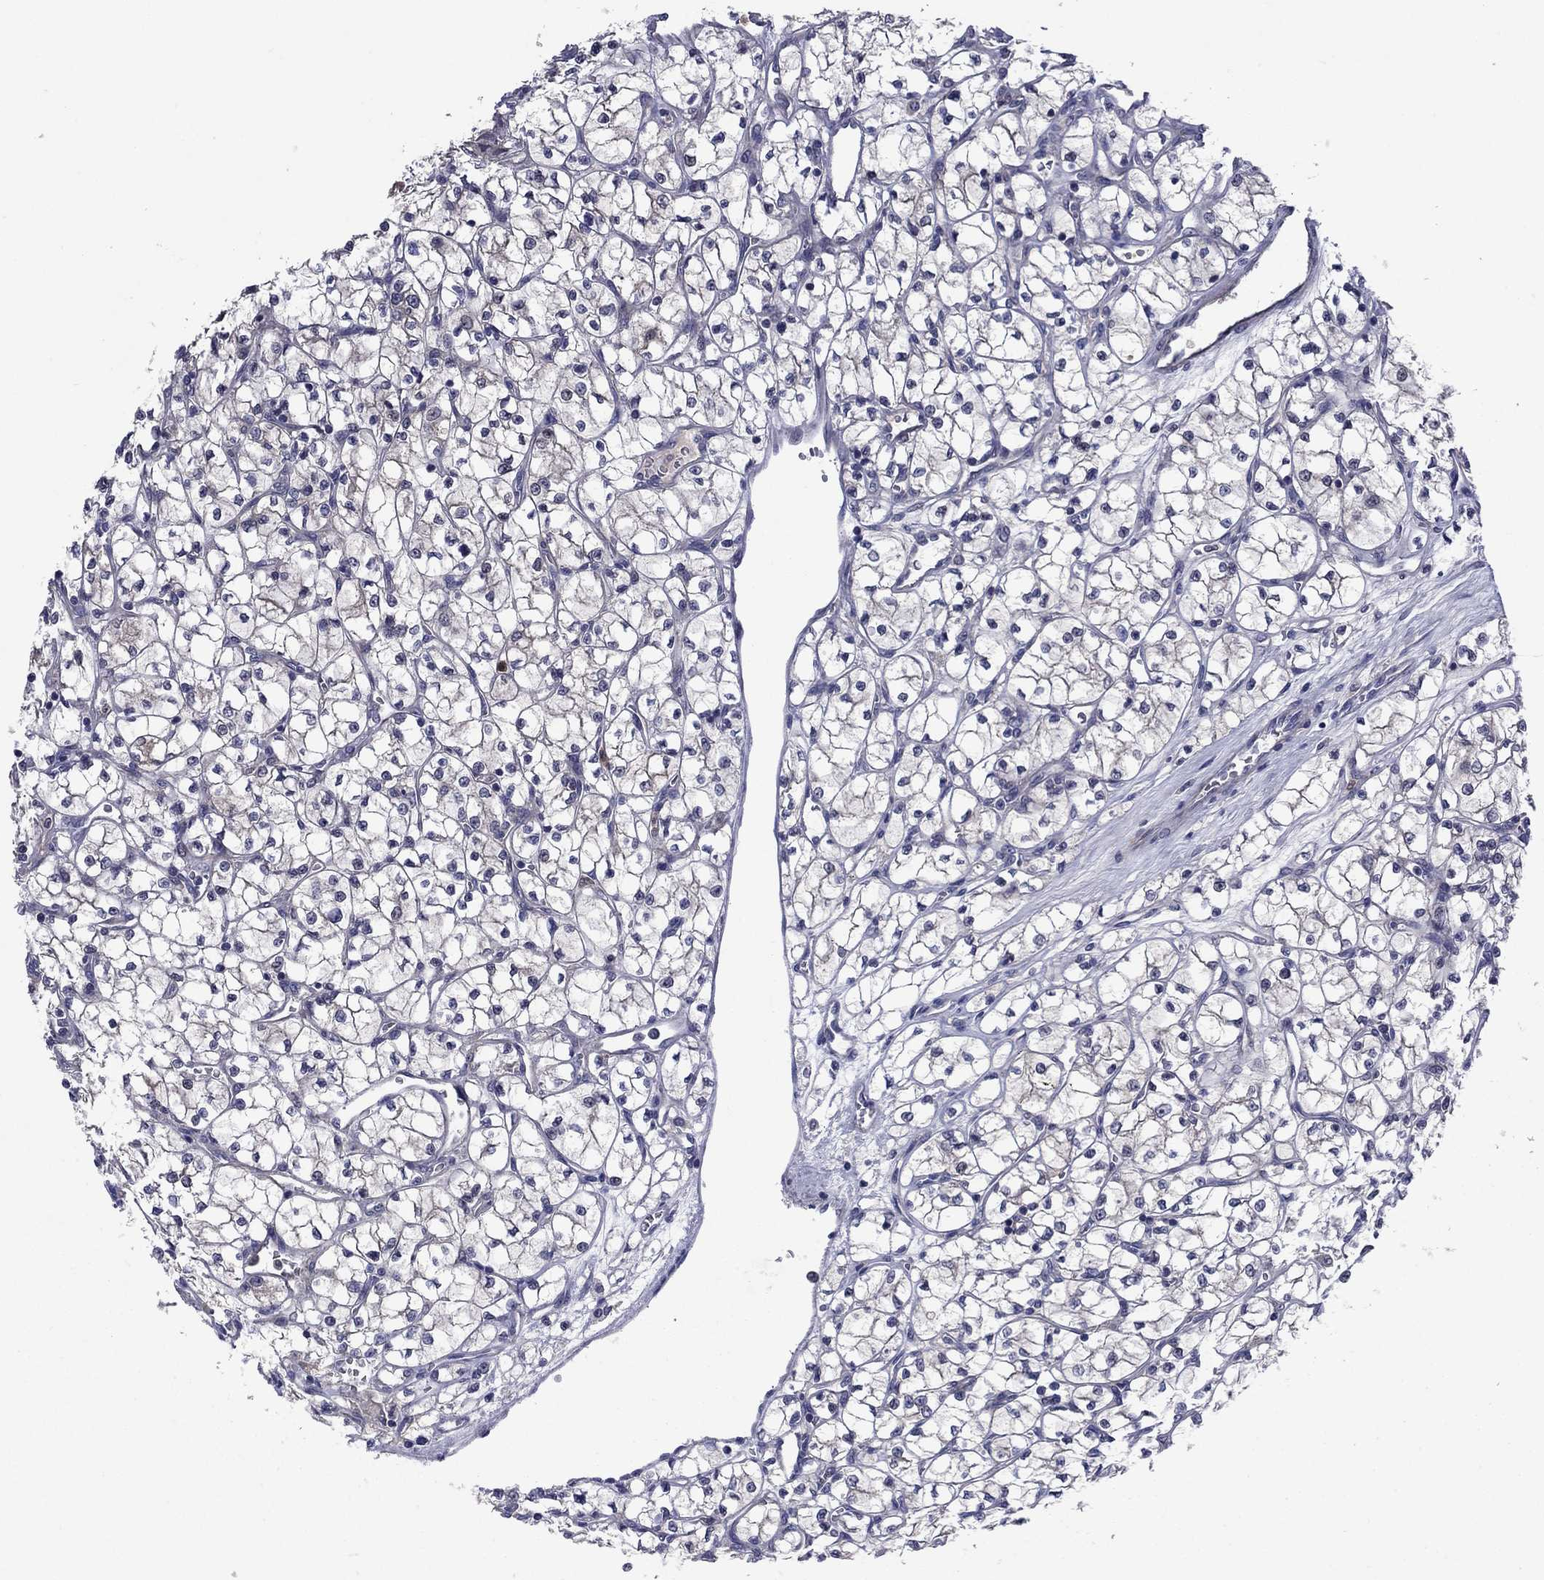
{"staining": {"intensity": "negative", "quantity": "none", "location": "none"}, "tissue": "renal cancer", "cell_type": "Tumor cells", "image_type": "cancer", "snomed": [{"axis": "morphology", "description": "Adenocarcinoma, NOS"}, {"axis": "topography", "description": "Kidney"}], "caption": "Image shows no protein expression in tumor cells of renal cancer tissue. (DAB (3,3'-diaminobenzidine) immunohistochemistry (IHC), high magnification).", "gene": "MSRB1", "patient": {"sex": "female", "age": 64}}